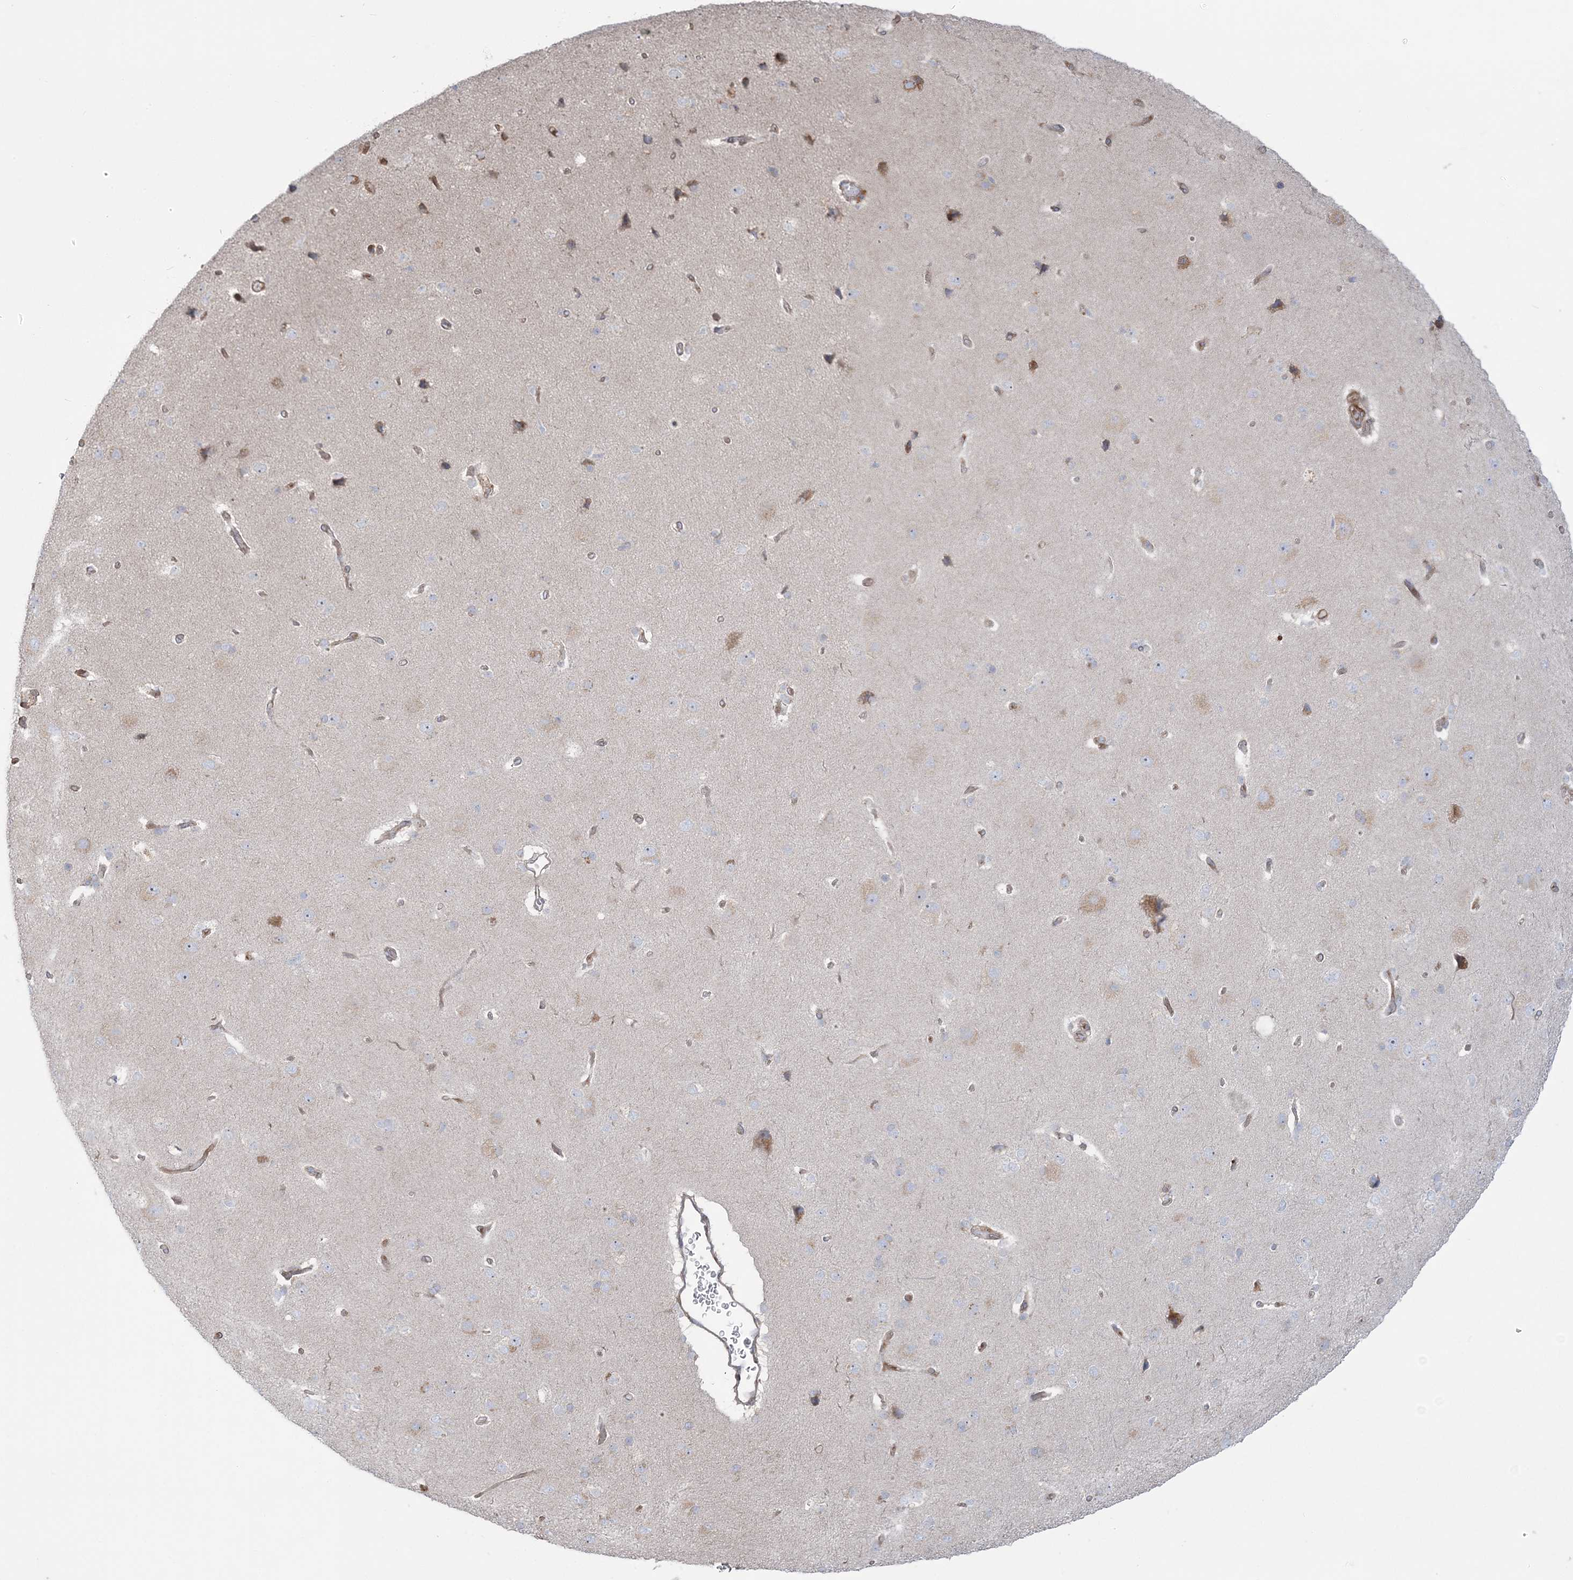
{"staining": {"intensity": "weak", "quantity": "25%-75%", "location": "cytoplasmic/membranous"}, "tissue": "cerebral cortex", "cell_type": "Endothelial cells", "image_type": "normal", "snomed": [{"axis": "morphology", "description": "Normal tissue, NOS"}, {"axis": "topography", "description": "Cerebral cortex"}], "caption": "Protein staining shows weak cytoplasmic/membranous positivity in about 25%-75% of endothelial cells in normal cerebral cortex.", "gene": "NUDT9", "patient": {"sex": "male", "age": 62}}